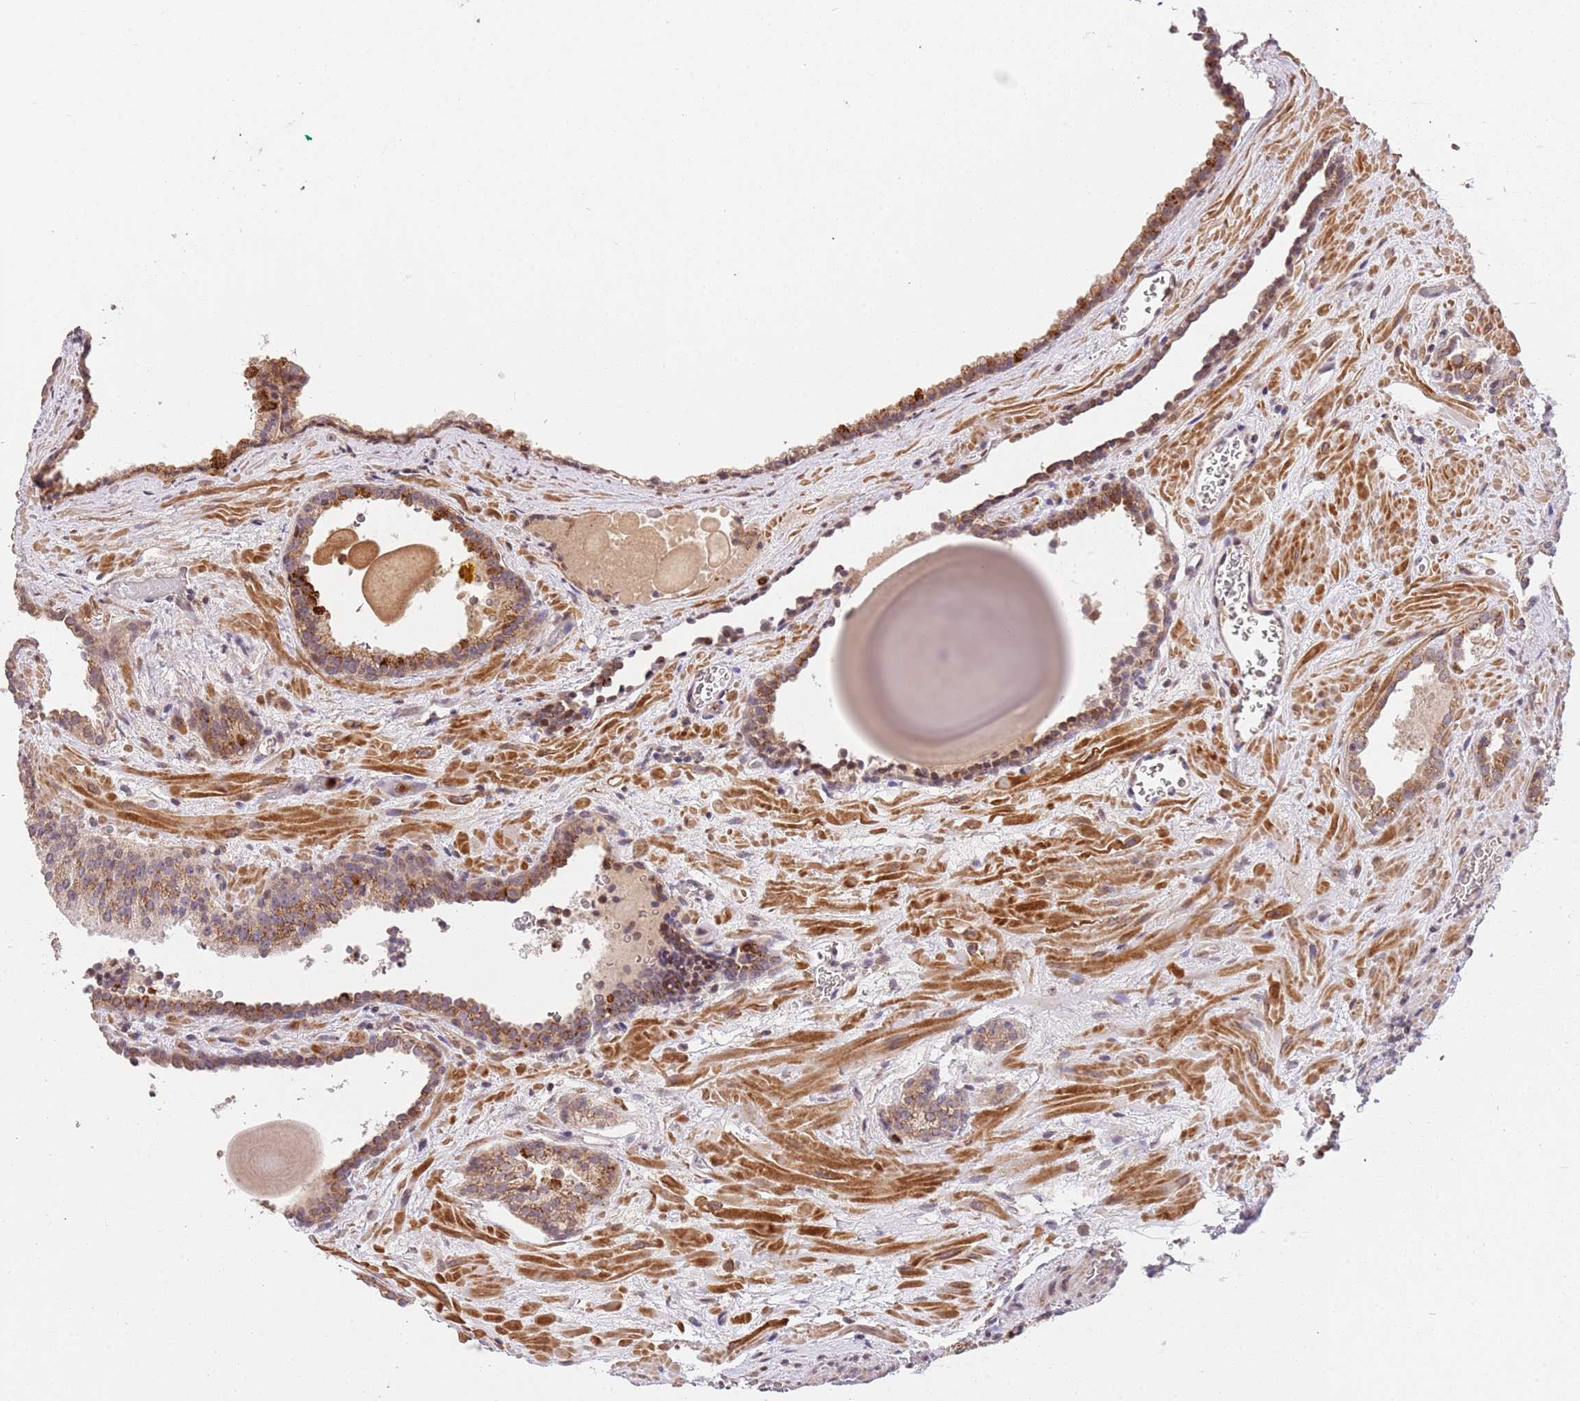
{"staining": {"intensity": "moderate", "quantity": ">75%", "location": "cytoplasmic/membranous"}, "tissue": "prostate cancer", "cell_type": "Tumor cells", "image_type": "cancer", "snomed": [{"axis": "morphology", "description": "Adenocarcinoma, High grade"}, {"axis": "topography", "description": "Prostate"}], "caption": "Immunohistochemical staining of human prostate high-grade adenocarcinoma exhibits medium levels of moderate cytoplasmic/membranous expression in approximately >75% of tumor cells.", "gene": "SLC16A4", "patient": {"sex": "male", "age": 66}}